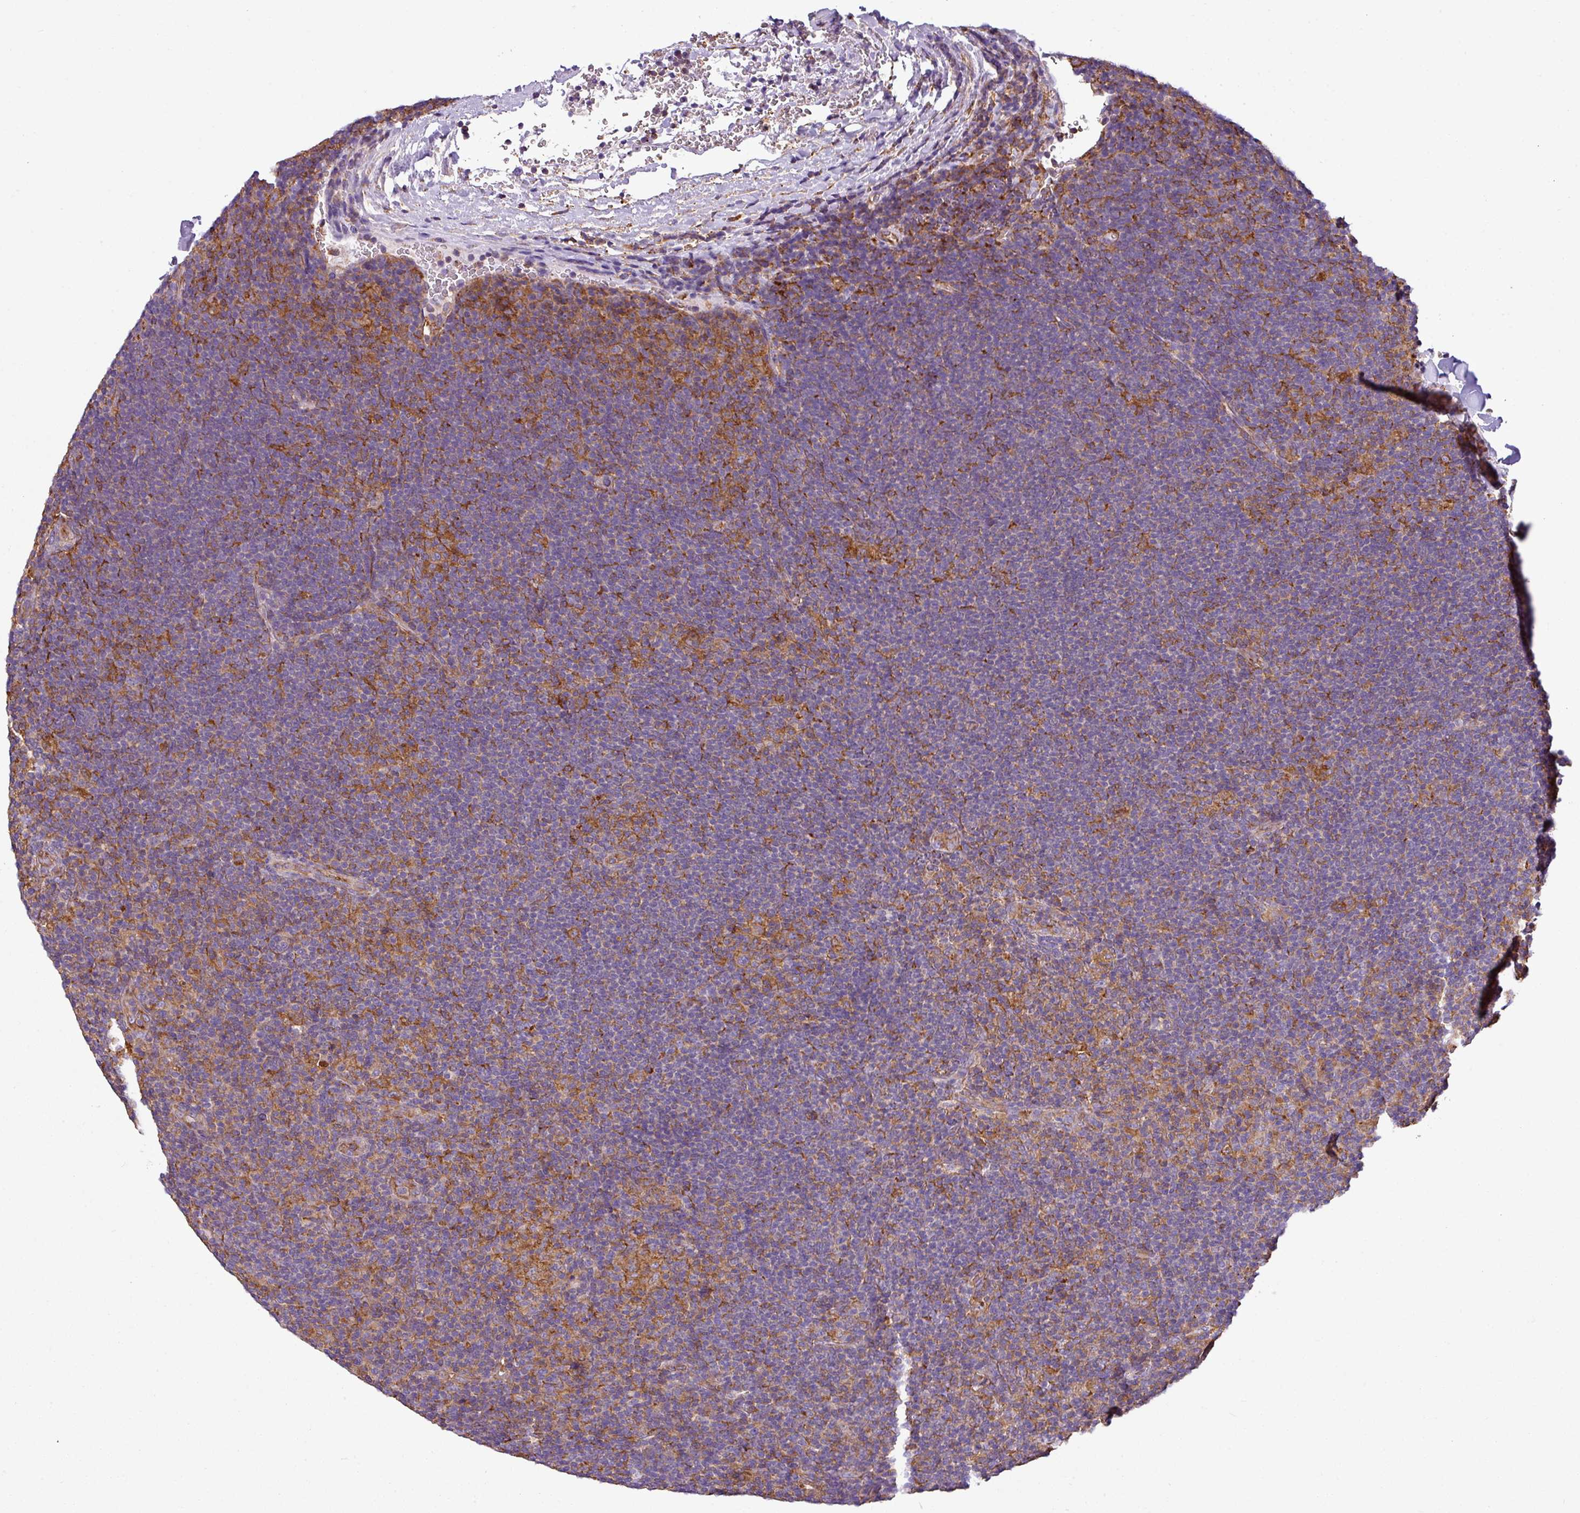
{"staining": {"intensity": "moderate", "quantity": "25%-75%", "location": "cytoplasmic/membranous"}, "tissue": "lymphoma", "cell_type": "Tumor cells", "image_type": "cancer", "snomed": [{"axis": "morphology", "description": "Hodgkin's disease, NOS"}, {"axis": "topography", "description": "Lymph node"}], "caption": "A micrograph of human Hodgkin's disease stained for a protein exhibits moderate cytoplasmic/membranous brown staining in tumor cells.", "gene": "XNDC1N", "patient": {"sex": "female", "age": 57}}